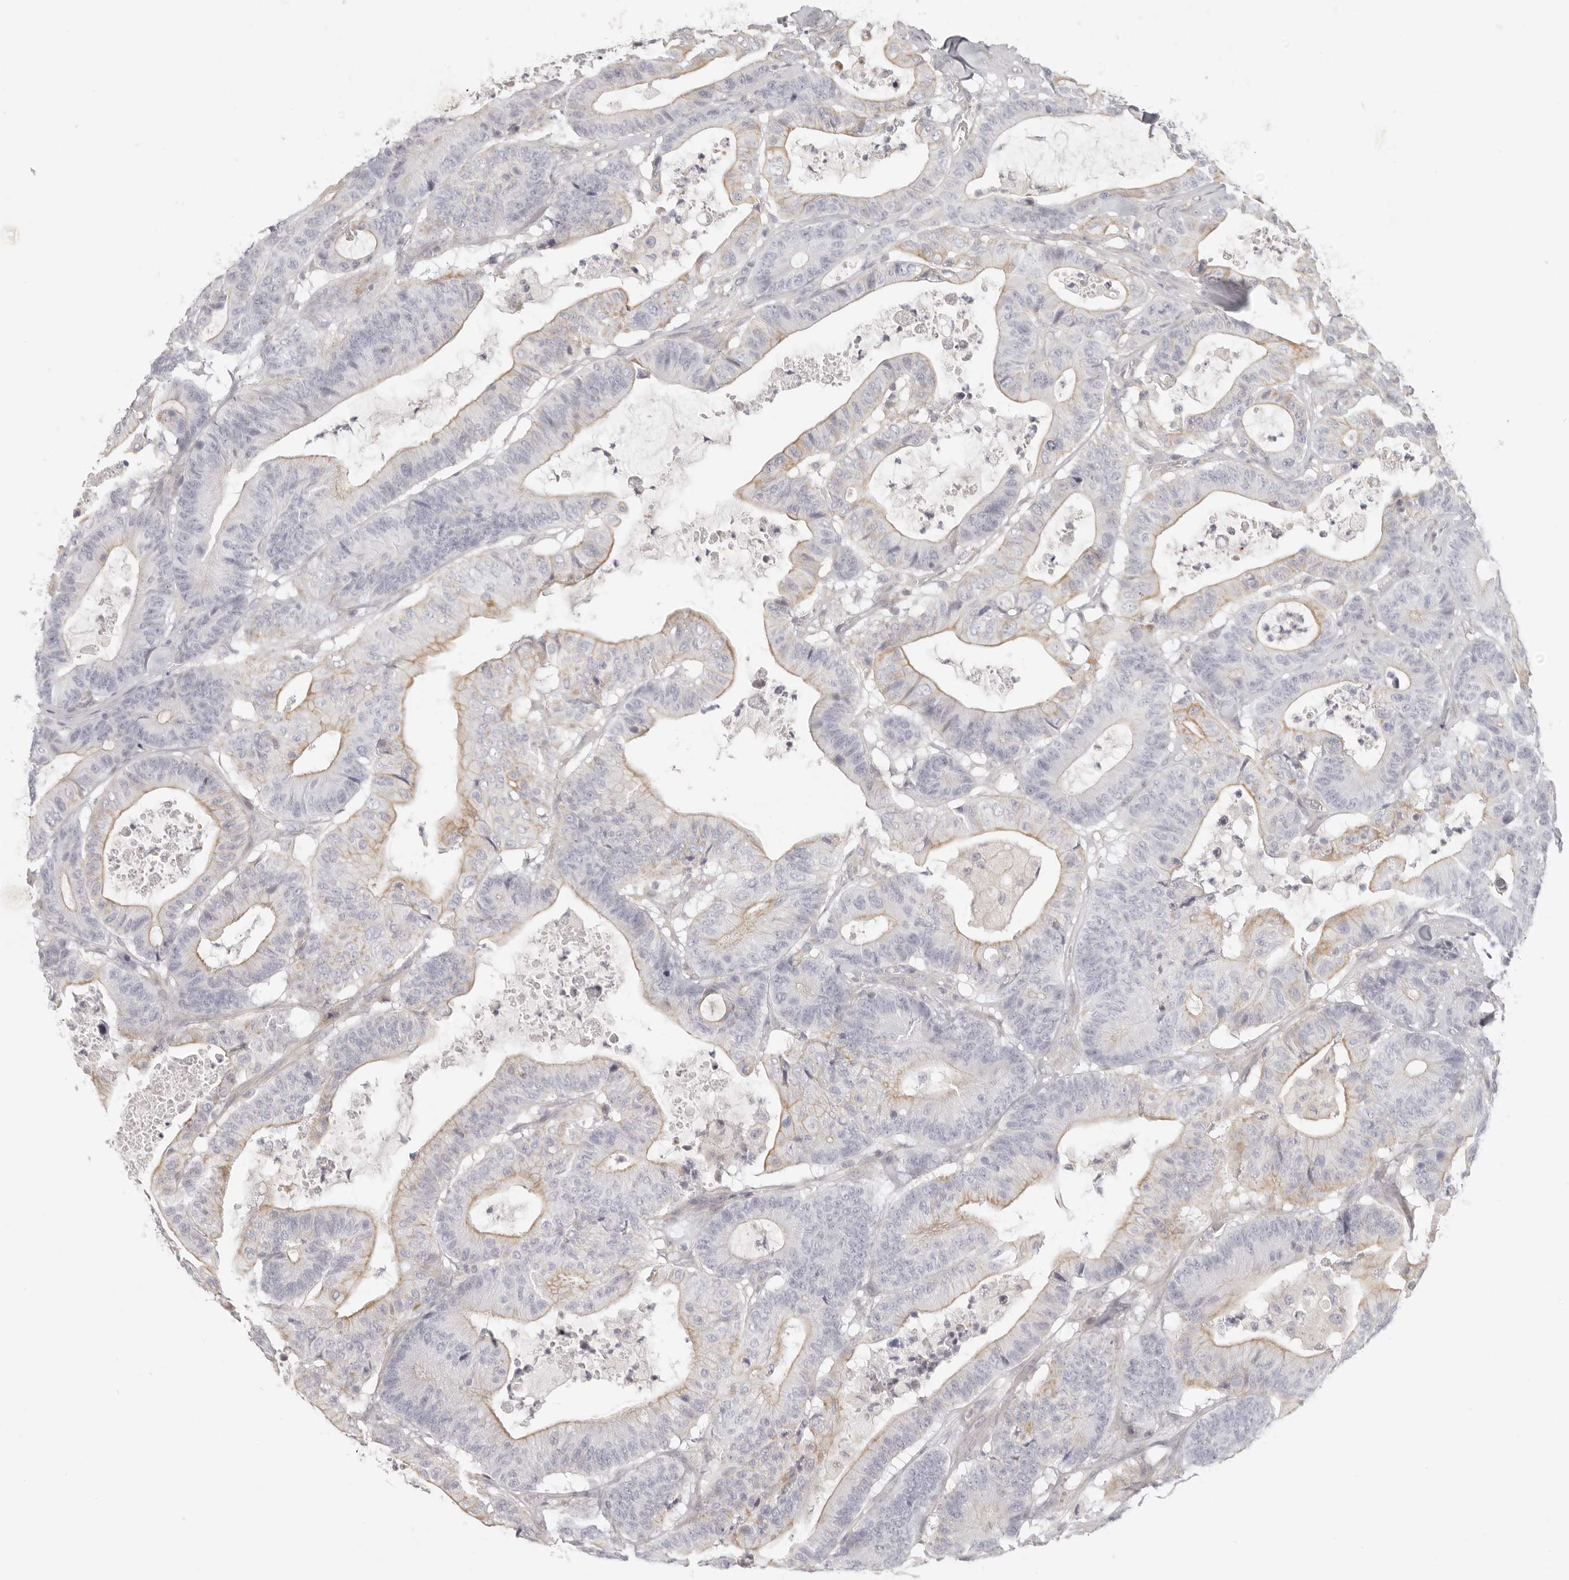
{"staining": {"intensity": "weak", "quantity": "25%-75%", "location": "cytoplasmic/membranous"}, "tissue": "colorectal cancer", "cell_type": "Tumor cells", "image_type": "cancer", "snomed": [{"axis": "morphology", "description": "Adenocarcinoma, NOS"}, {"axis": "topography", "description": "Colon"}], "caption": "Immunohistochemical staining of human adenocarcinoma (colorectal) displays weak cytoplasmic/membranous protein positivity in about 25%-75% of tumor cells.", "gene": "RXFP1", "patient": {"sex": "female", "age": 84}}